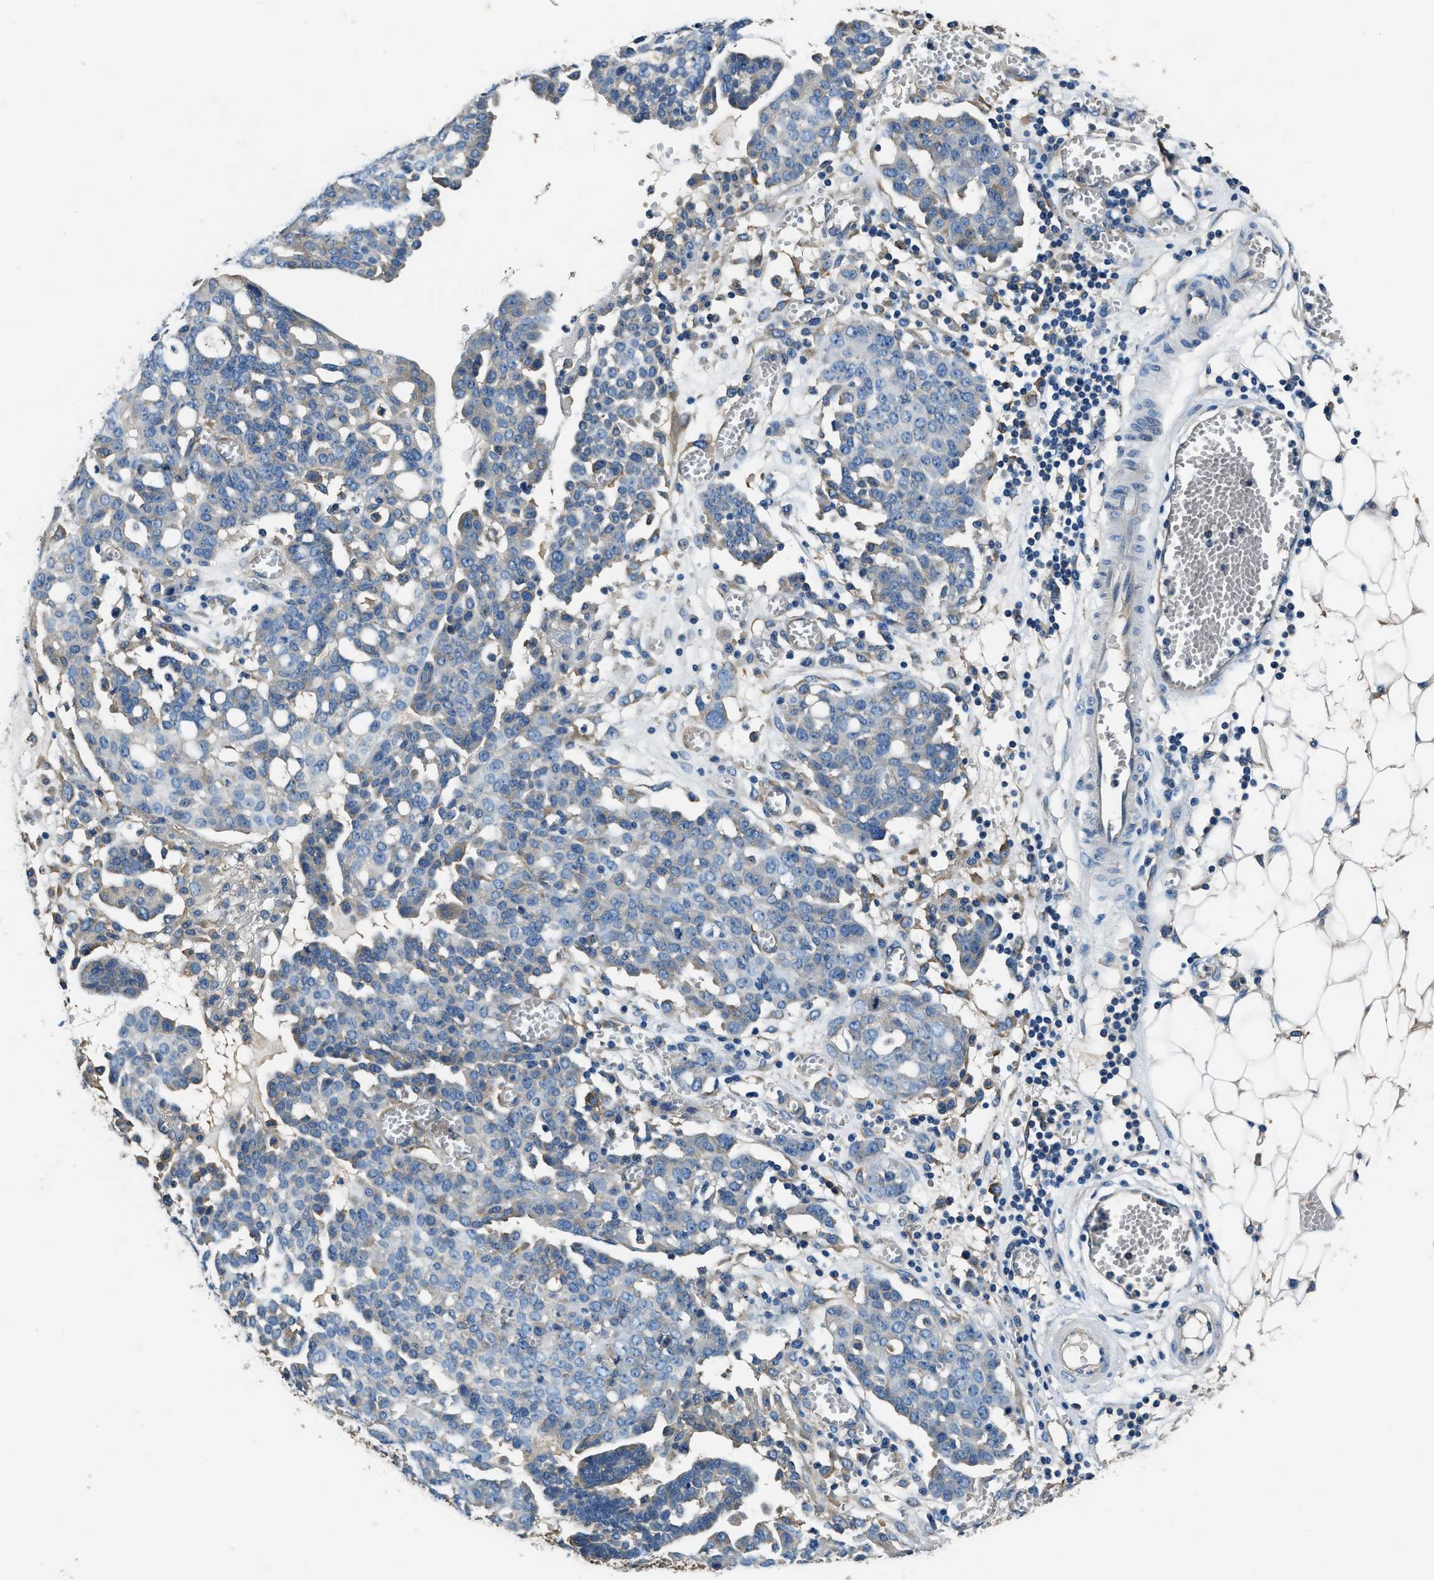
{"staining": {"intensity": "weak", "quantity": "<25%", "location": "cytoplasmic/membranous"}, "tissue": "ovarian cancer", "cell_type": "Tumor cells", "image_type": "cancer", "snomed": [{"axis": "morphology", "description": "Cystadenocarcinoma, serous, NOS"}, {"axis": "topography", "description": "Soft tissue"}, {"axis": "topography", "description": "Ovary"}], "caption": "A high-resolution photomicrograph shows IHC staining of ovarian cancer (serous cystadenocarcinoma), which exhibits no significant expression in tumor cells.", "gene": "EEA1", "patient": {"sex": "female", "age": 57}}